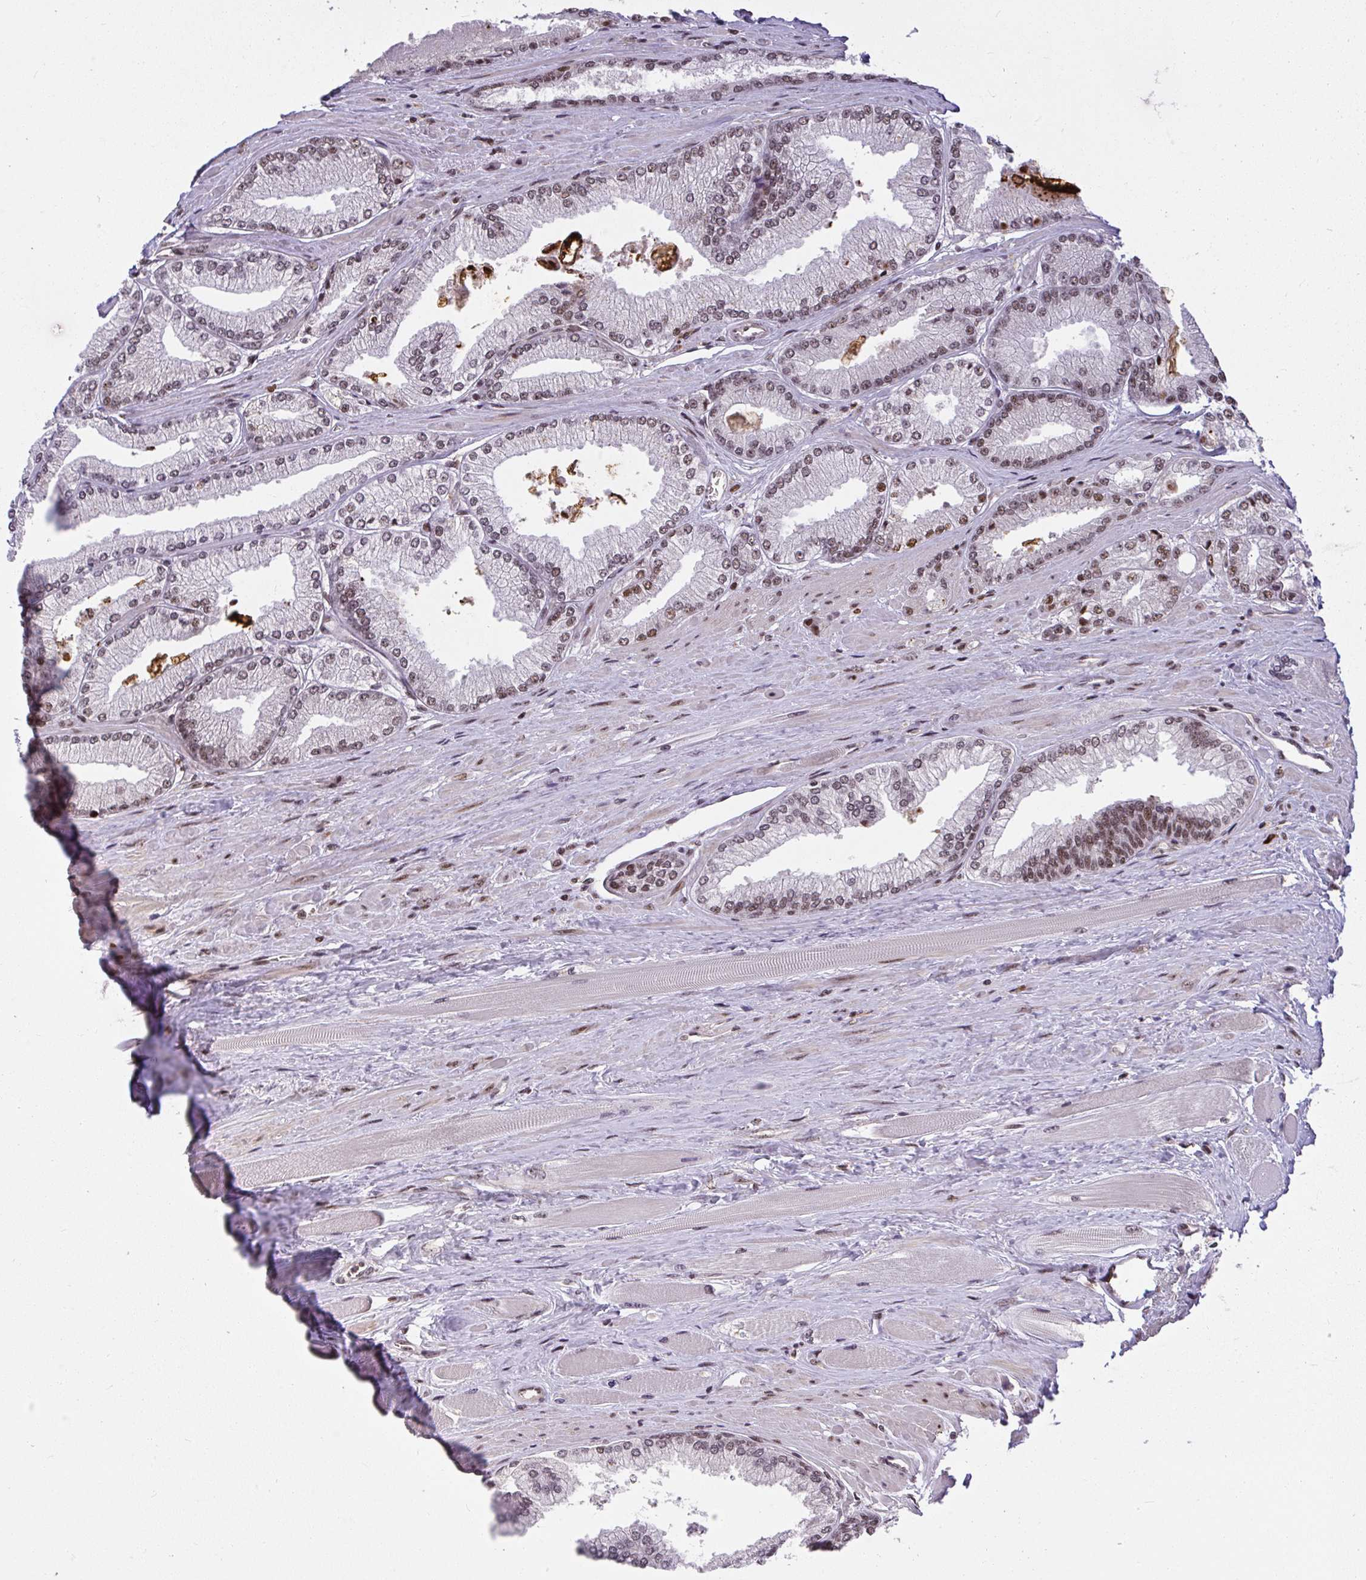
{"staining": {"intensity": "weak", "quantity": "25%-75%", "location": "nuclear"}, "tissue": "prostate cancer", "cell_type": "Tumor cells", "image_type": "cancer", "snomed": [{"axis": "morphology", "description": "Adenocarcinoma, Low grade"}, {"axis": "topography", "description": "Prostate"}], "caption": "IHC histopathology image of neoplastic tissue: human prostate low-grade adenocarcinoma stained using IHC demonstrates low levels of weak protein expression localized specifically in the nuclear of tumor cells, appearing as a nuclear brown color.", "gene": "U2AF1", "patient": {"sex": "male", "age": 67}}